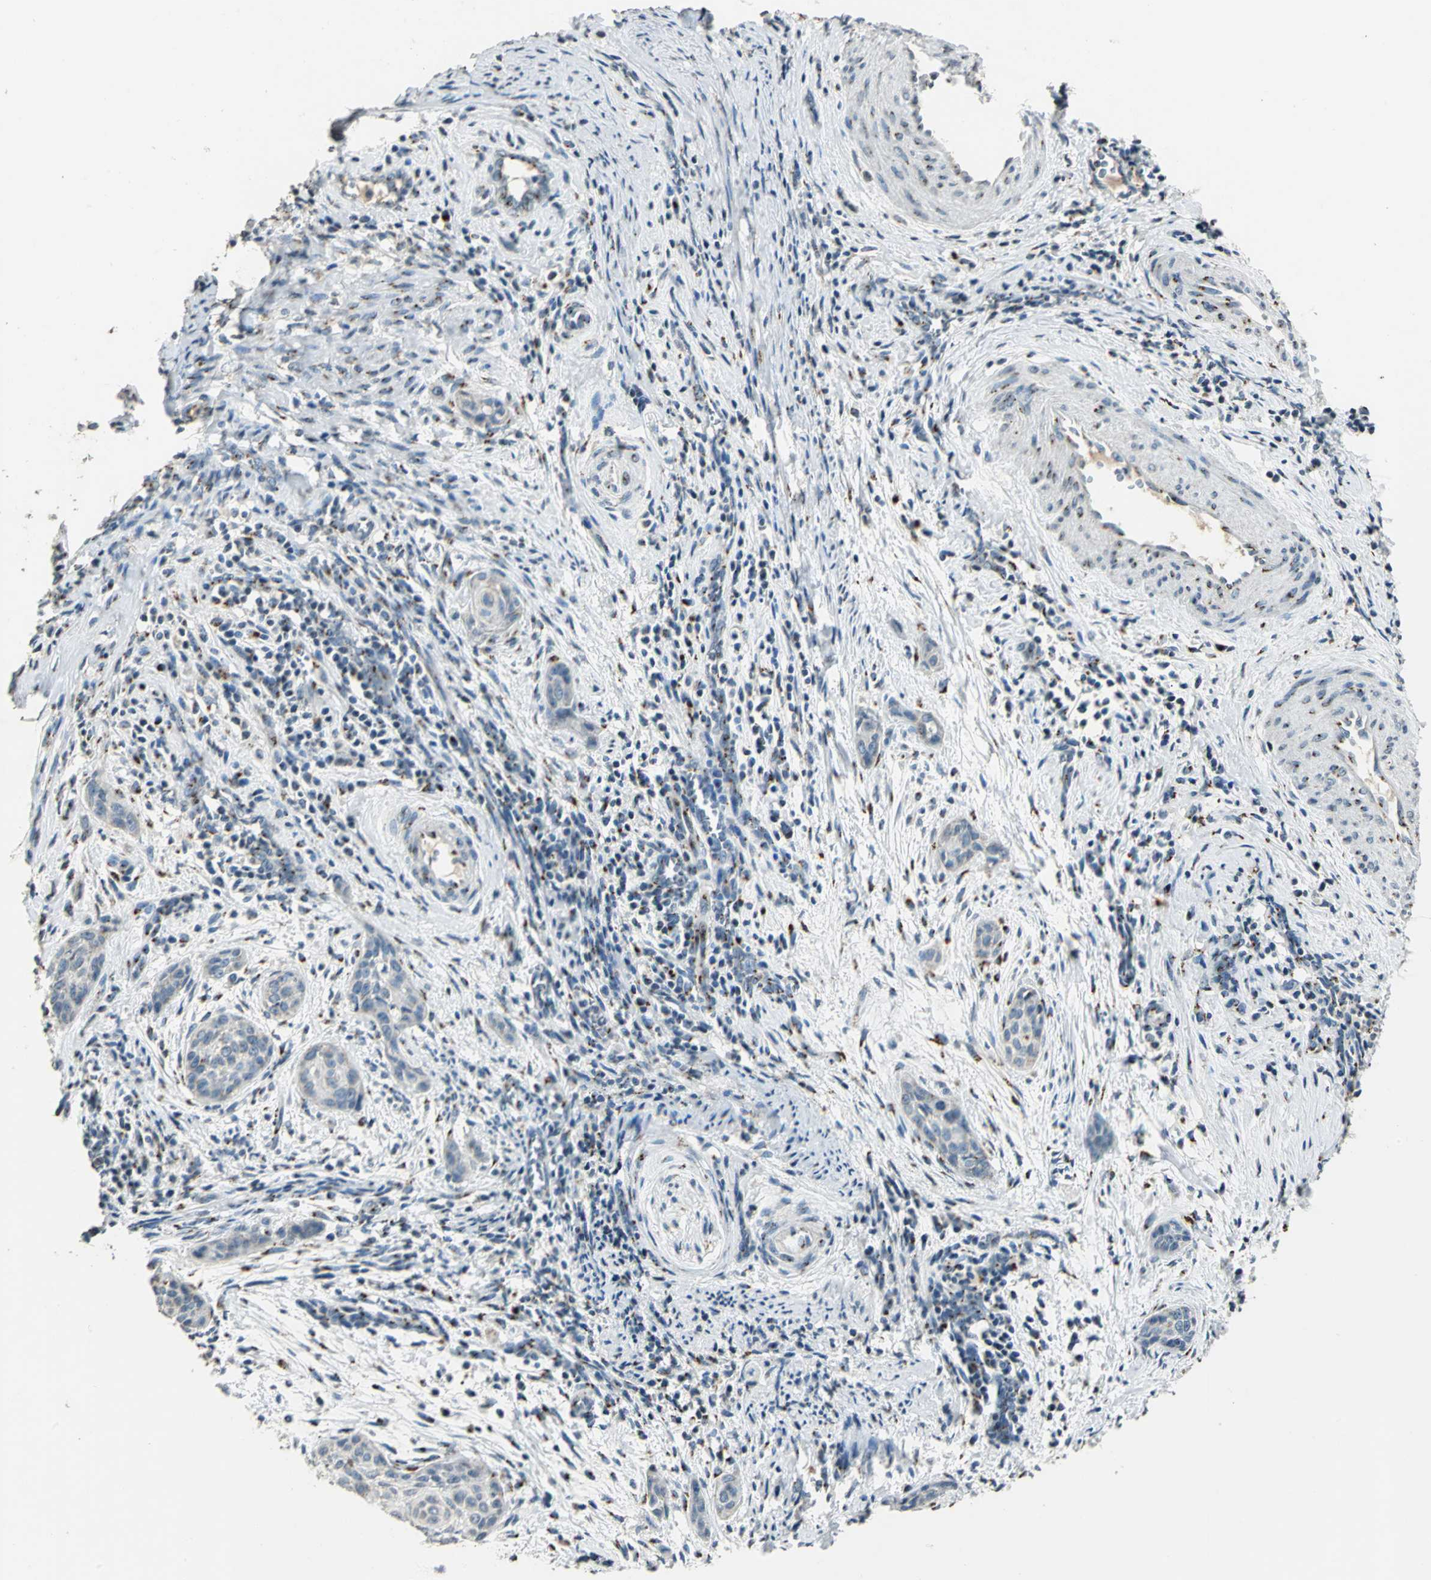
{"staining": {"intensity": "moderate", "quantity": ">75%", "location": "cytoplasmic/membranous"}, "tissue": "cervical cancer", "cell_type": "Tumor cells", "image_type": "cancer", "snomed": [{"axis": "morphology", "description": "Squamous cell carcinoma, NOS"}, {"axis": "topography", "description": "Cervix"}], "caption": "Immunohistochemical staining of human cervical cancer (squamous cell carcinoma) demonstrates medium levels of moderate cytoplasmic/membranous protein expression in about >75% of tumor cells.", "gene": "TMEM115", "patient": {"sex": "female", "age": 33}}